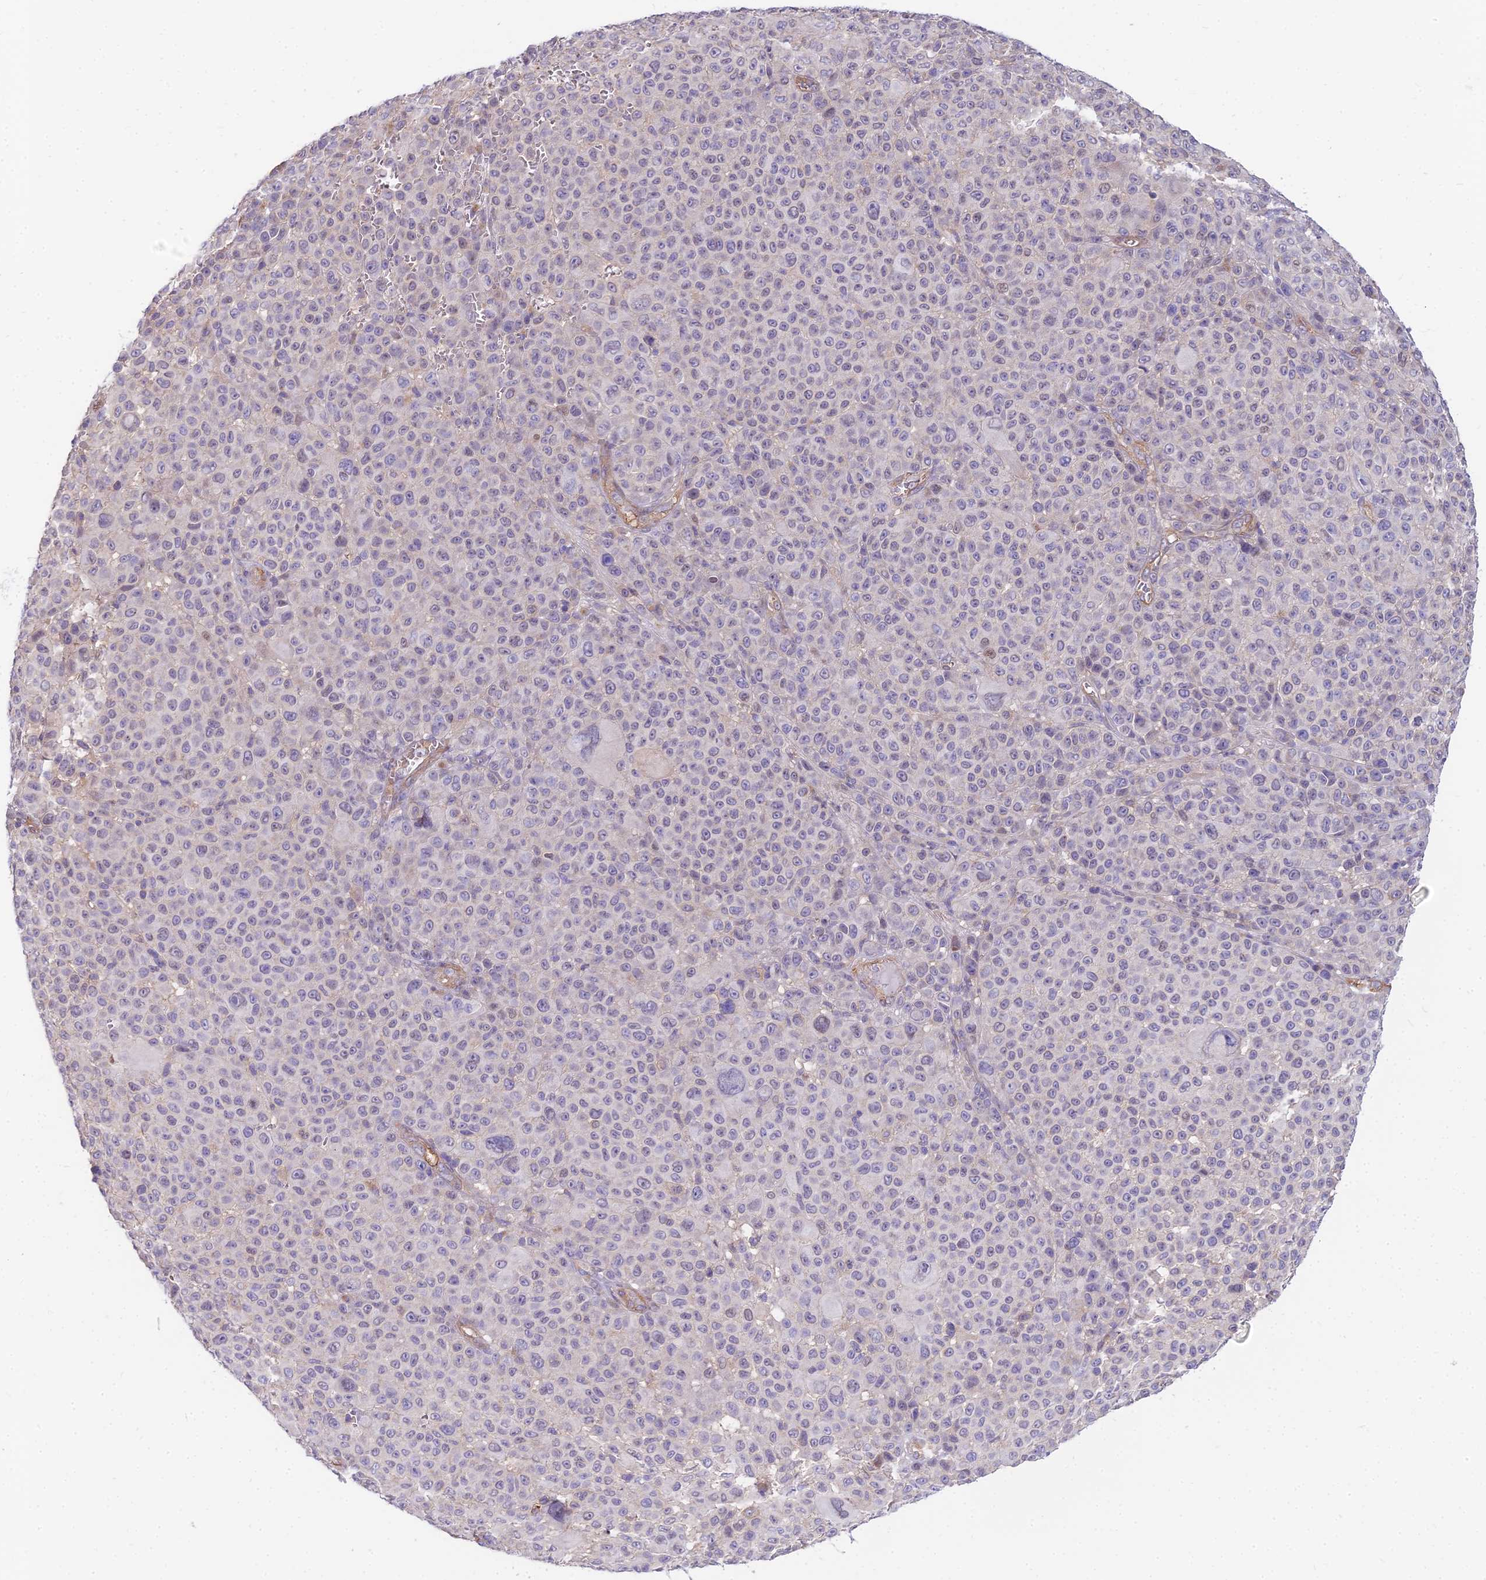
{"staining": {"intensity": "negative", "quantity": "none", "location": "none"}, "tissue": "melanoma", "cell_type": "Tumor cells", "image_type": "cancer", "snomed": [{"axis": "morphology", "description": "Malignant melanoma, NOS"}, {"axis": "topography", "description": "Skin"}], "caption": "Immunohistochemistry photomicrograph of malignant melanoma stained for a protein (brown), which displays no expression in tumor cells.", "gene": "HLA-DOA", "patient": {"sex": "female", "age": 94}}